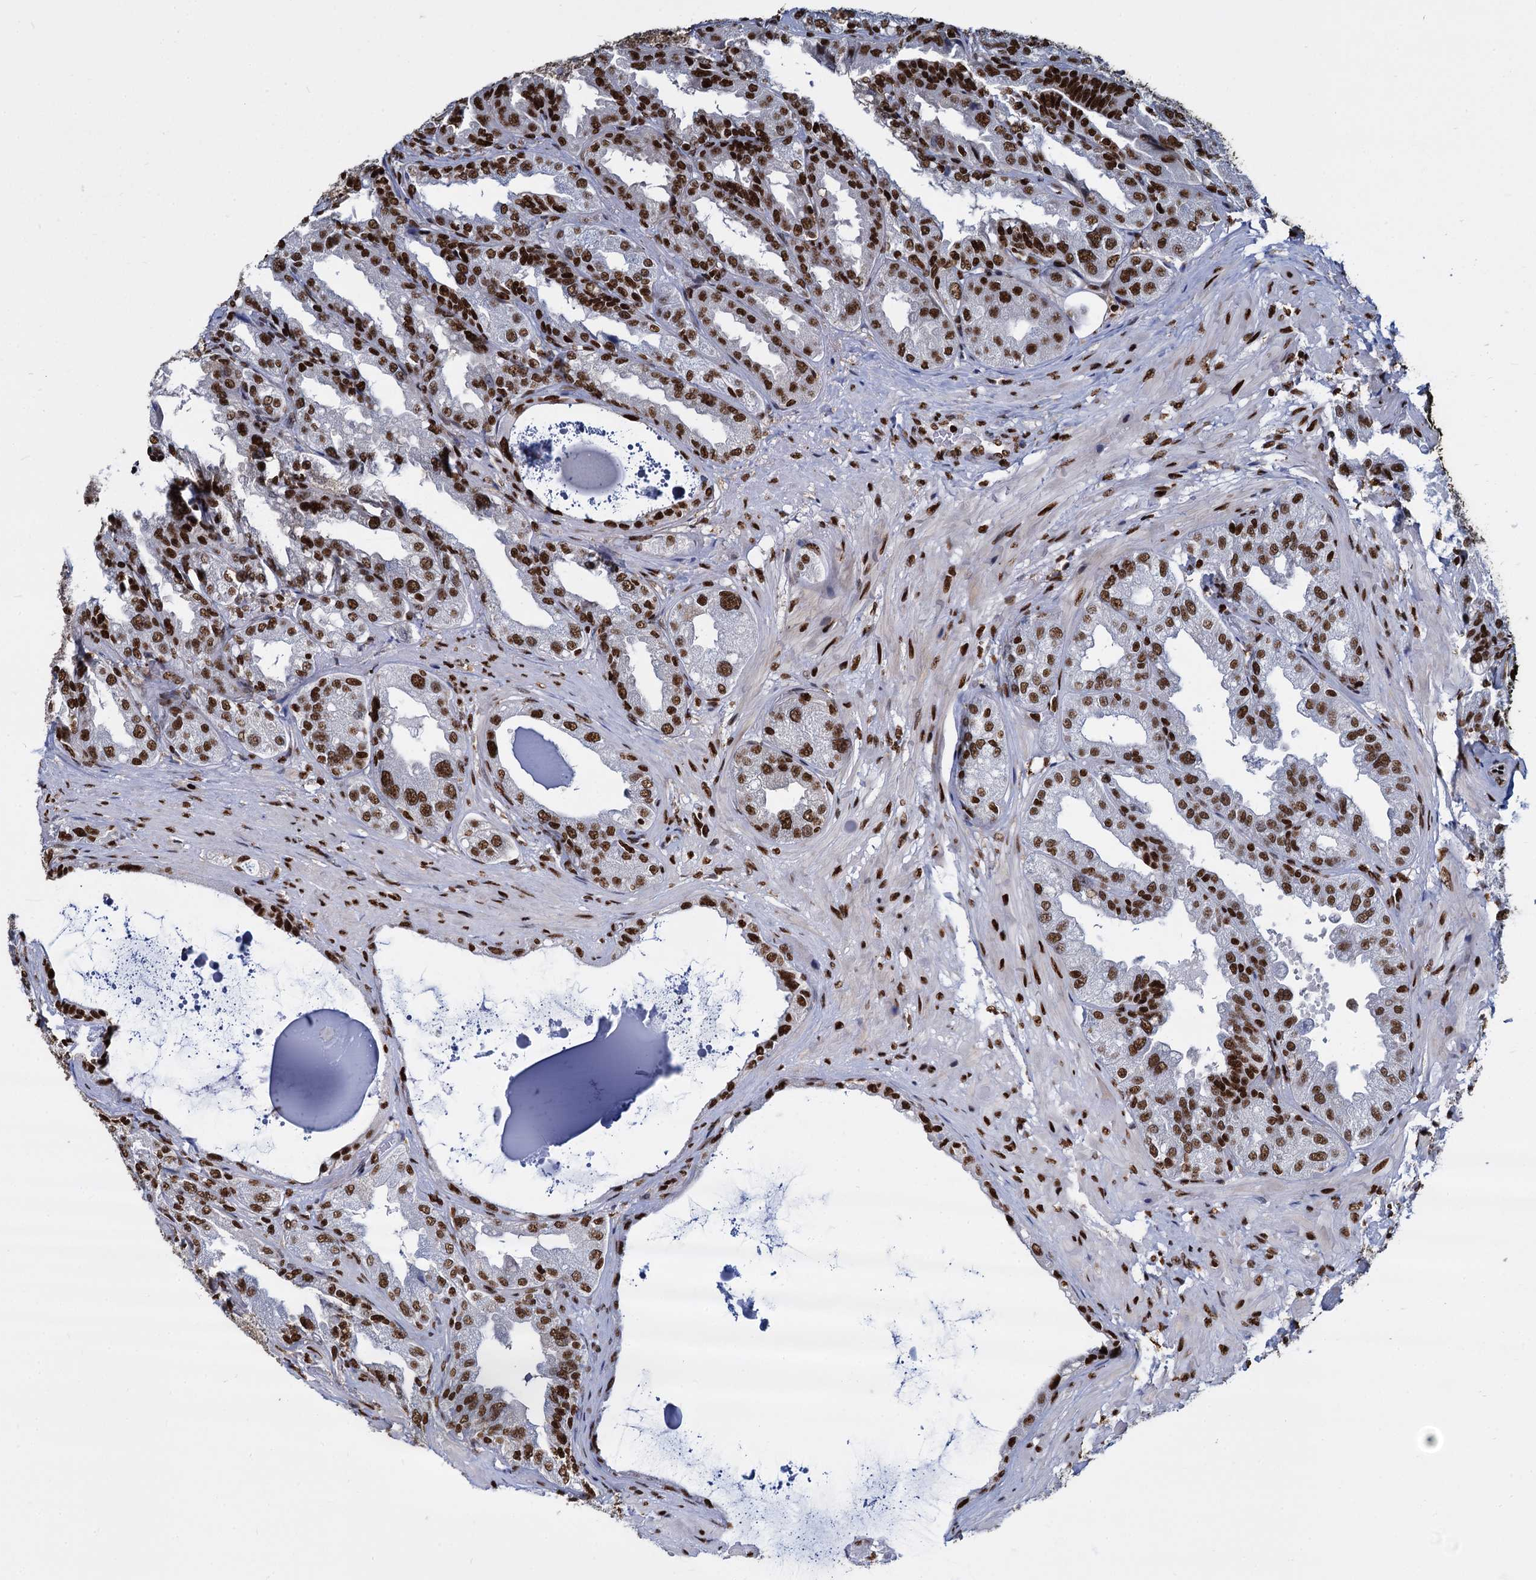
{"staining": {"intensity": "strong", "quantity": ">75%", "location": "nuclear"}, "tissue": "seminal vesicle", "cell_type": "Glandular cells", "image_type": "normal", "snomed": [{"axis": "morphology", "description": "Normal tissue, NOS"}, {"axis": "topography", "description": "Seminal veicle"}], "caption": "Seminal vesicle was stained to show a protein in brown. There is high levels of strong nuclear positivity in about >75% of glandular cells.", "gene": "DCPS", "patient": {"sex": "male", "age": 63}}